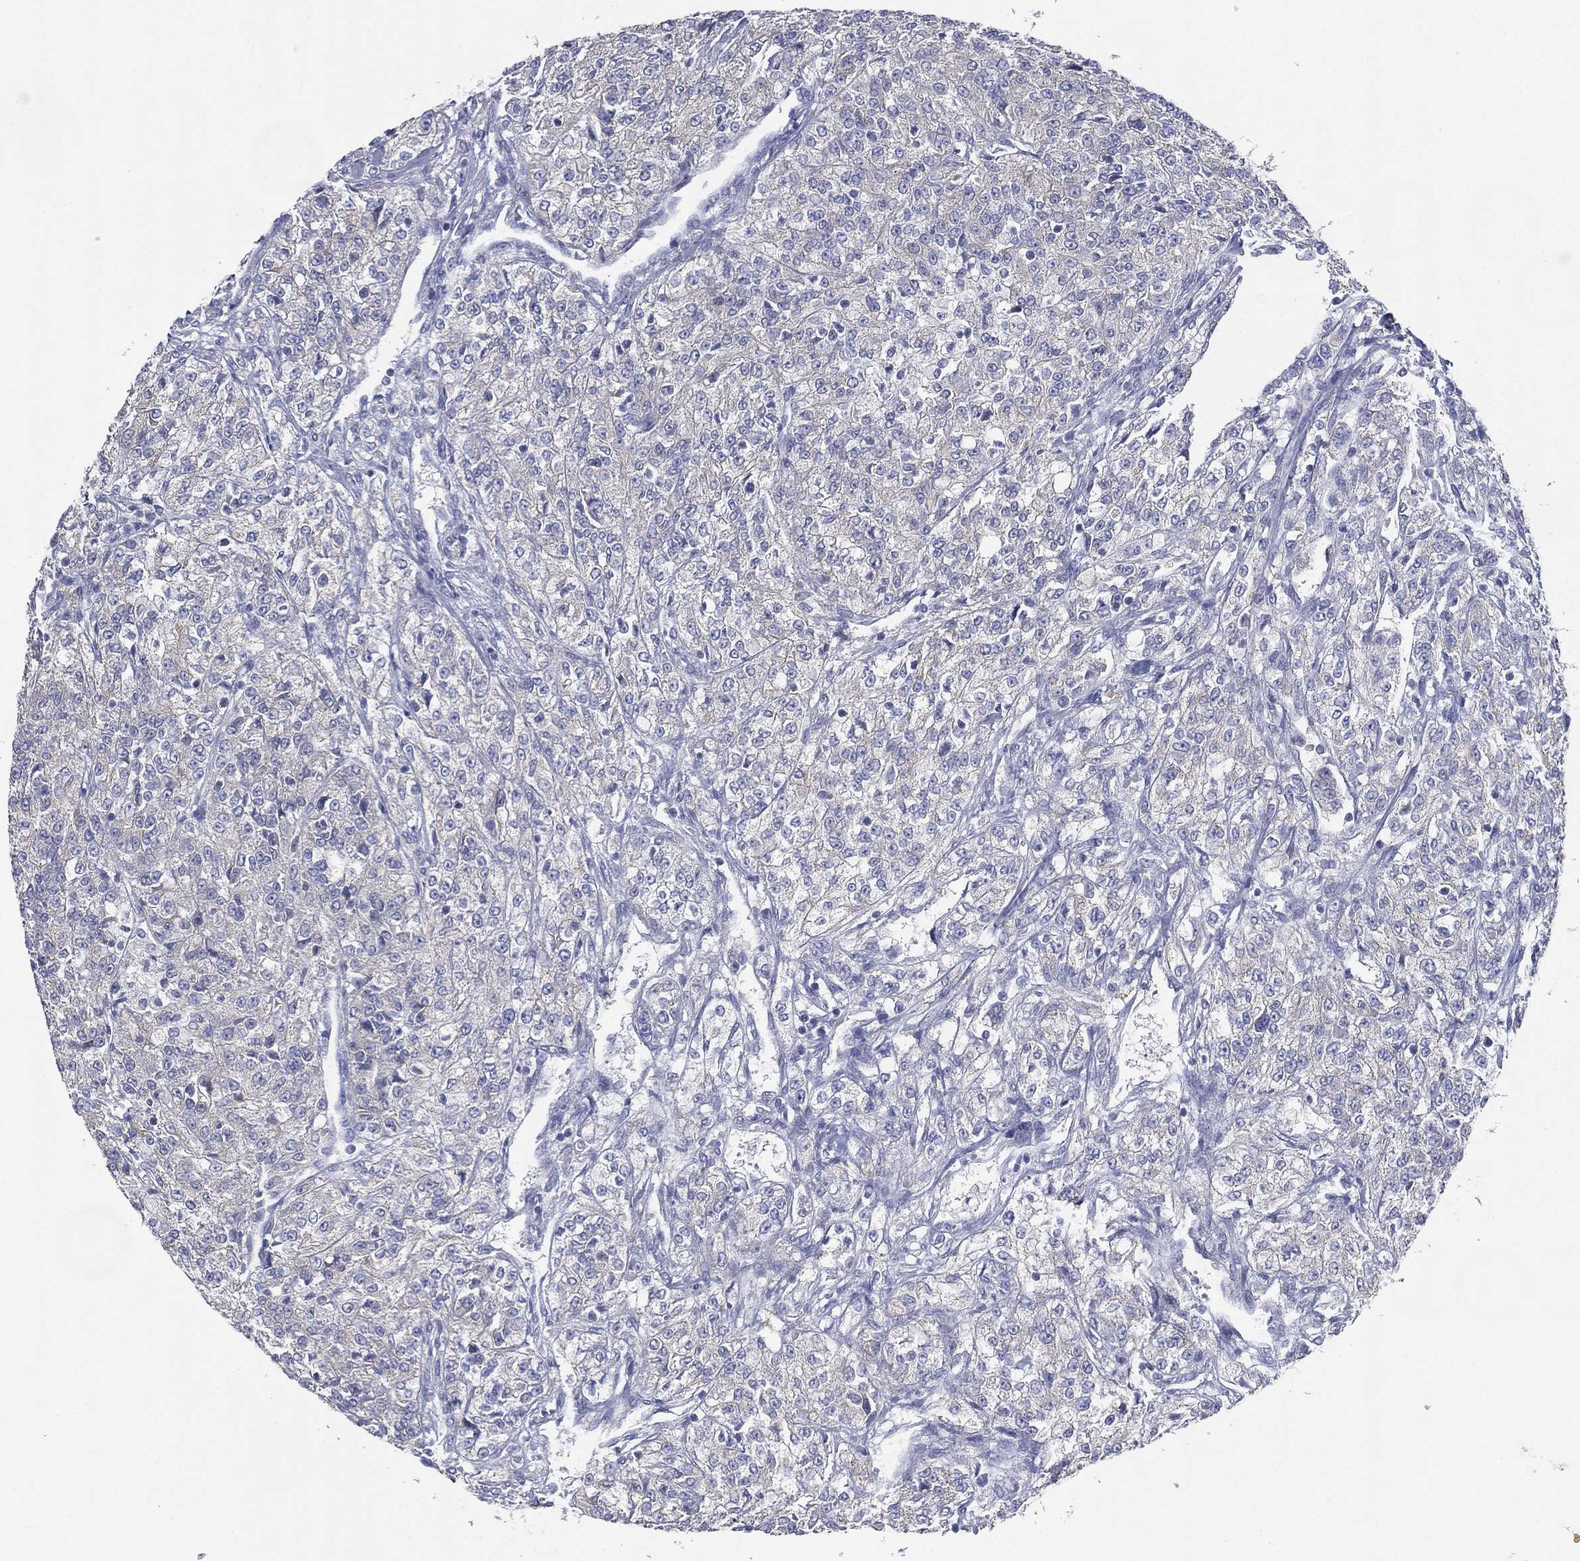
{"staining": {"intensity": "negative", "quantity": "none", "location": "none"}, "tissue": "renal cancer", "cell_type": "Tumor cells", "image_type": "cancer", "snomed": [{"axis": "morphology", "description": "Adenocarcinoma, NOS"}, {"axis": "topography", "description": "Kidney"}], "caption": "Human renal cancer (adenocarcinoma) stained for a protein using IHC shows no positivity in tumor cells.", "gene": "ATP8A2", "patient": {"sex": "female", "age": 63}}